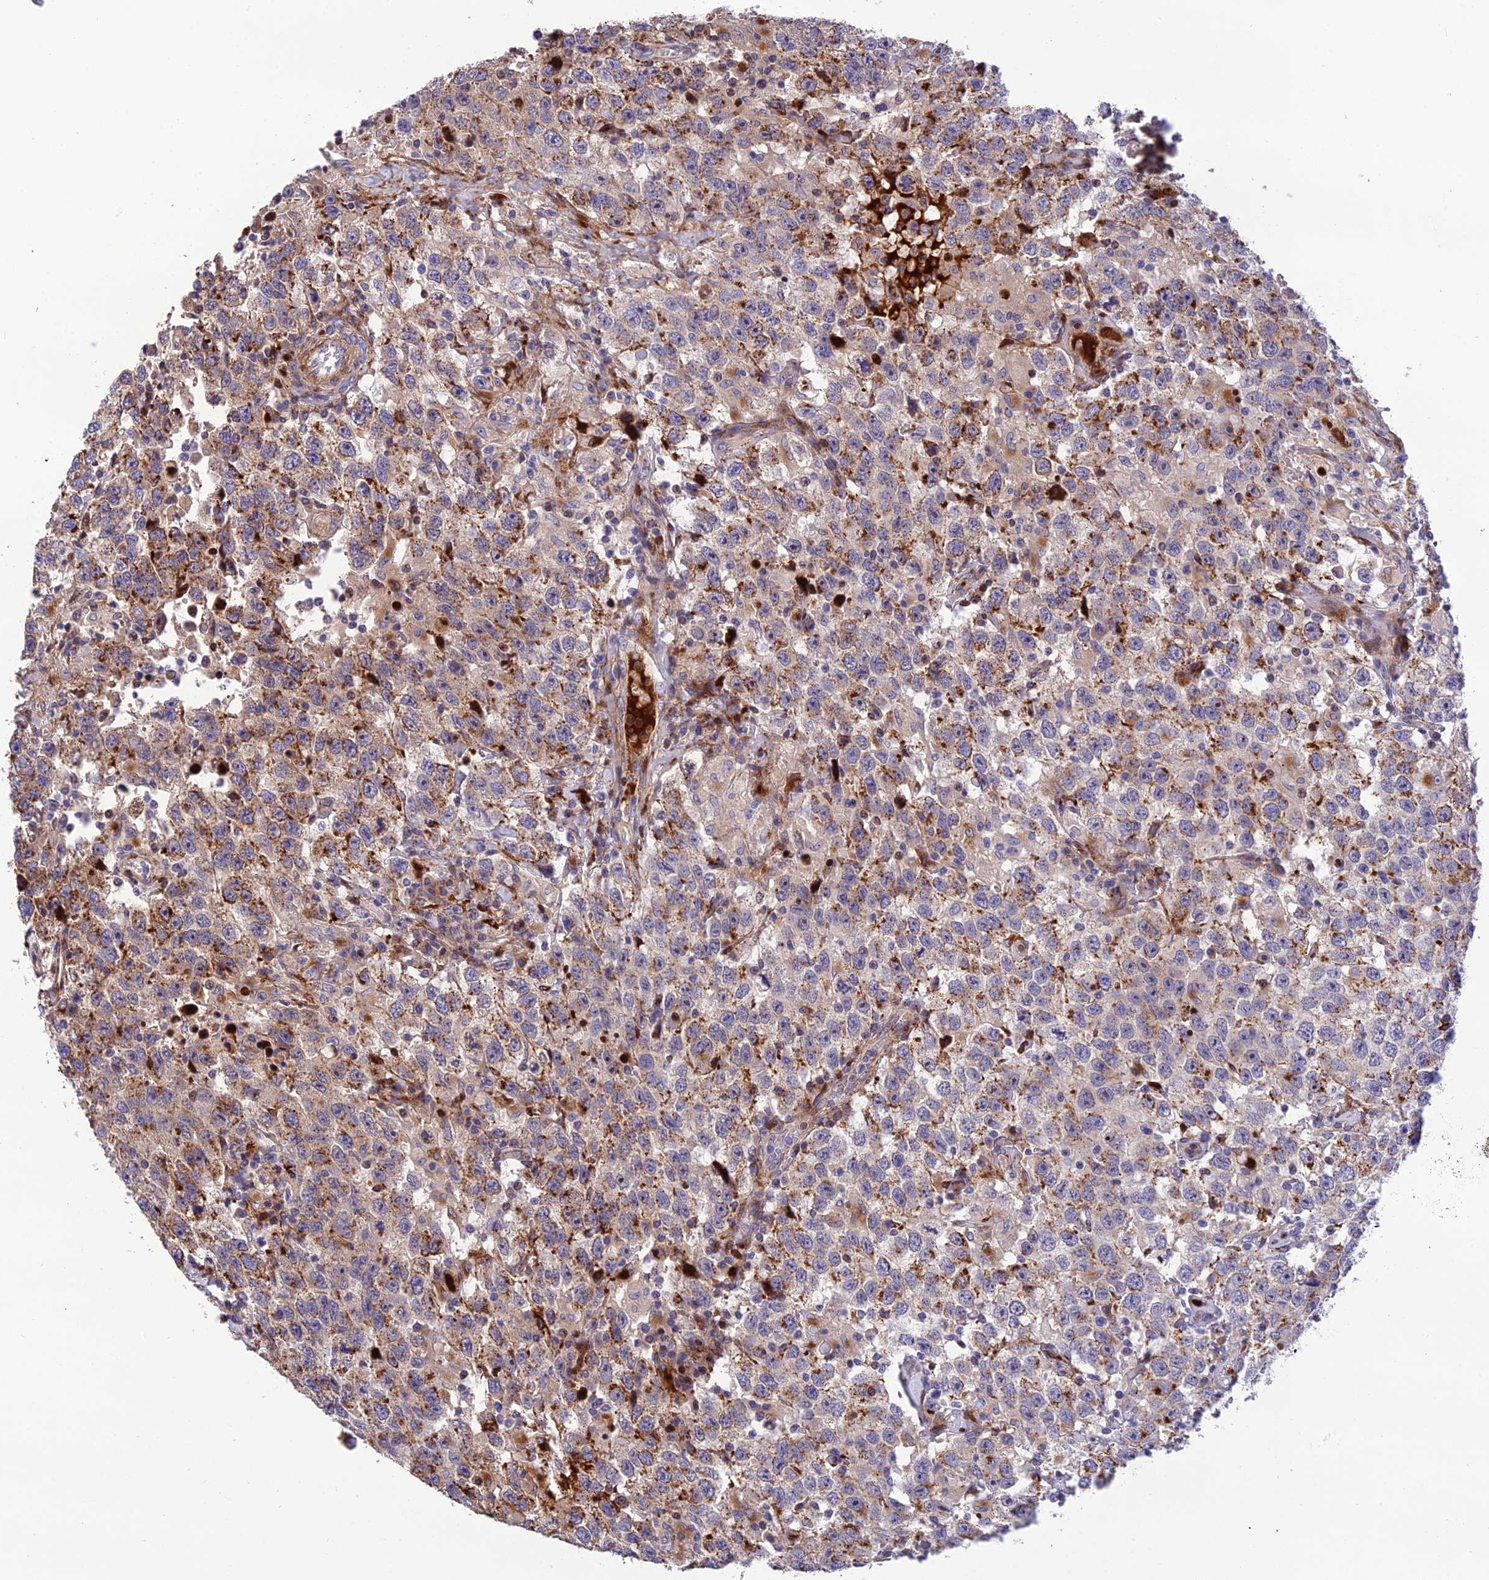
{"staining": {"intensity": "moderate", "quantity": "25%-75%", "location": "cytoplasmic/membranous"}, "tissue": "testis cancer", "cell_type": "Tumor cells", "image_type": "cancer", "snomed": [{"axis": "morphology", "description": "Seminoma, NOS"}, {"axis": "topography", "description": "Testis"}], "caption": "An immunohistochemistry (IHC) histopathology image of tumor tissue is shown. Protein staining in brown shows moderate cytoplasmic/membranous positivity in seminoma (testis) within tumor cells.", "gene": "CPSF4L", "patient": {"sex": "male", "age": 41}}